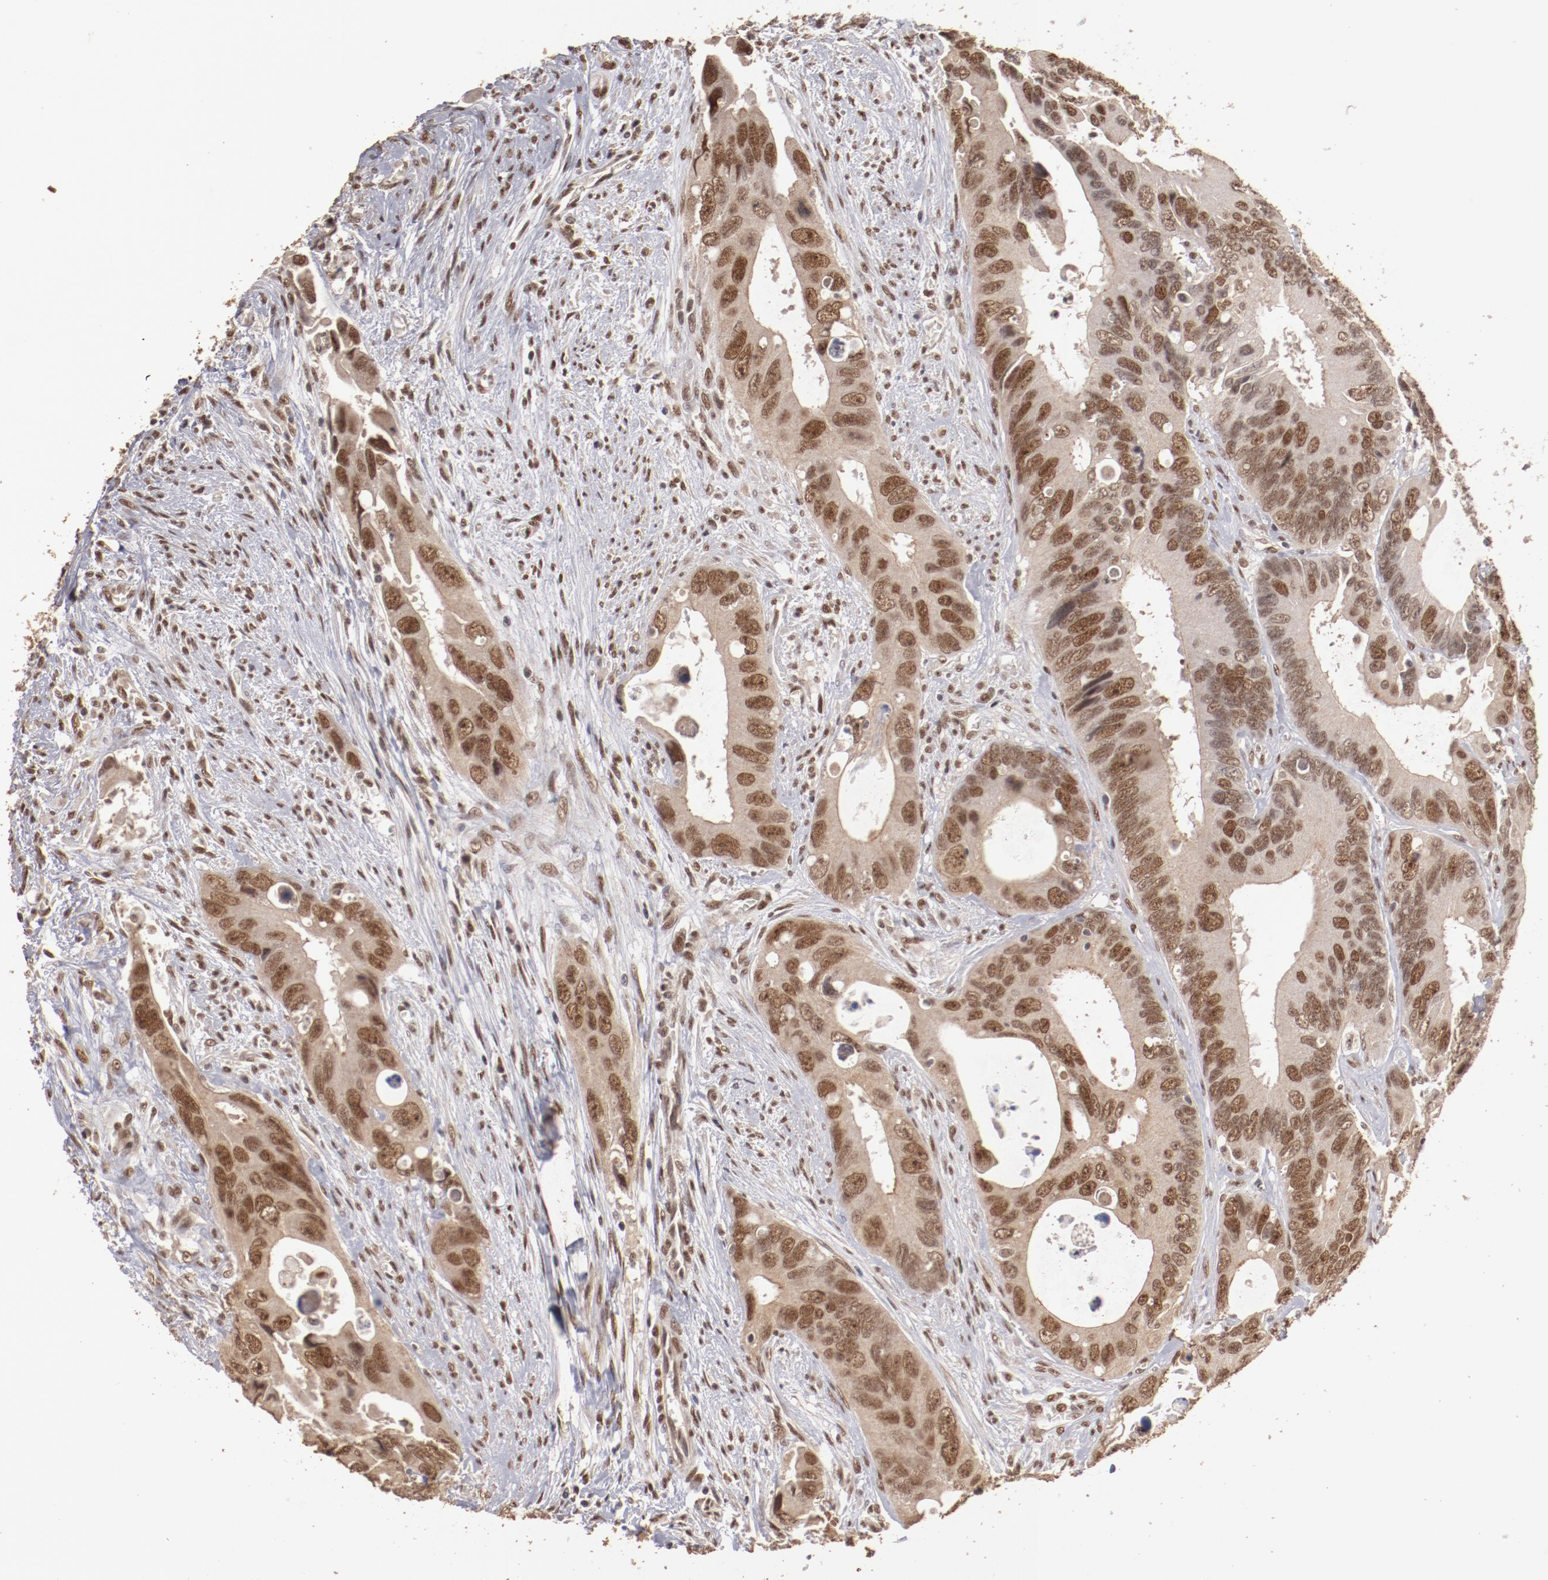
{"staining": {"intensity": "moderate", "quantity": ">75%", "location": "cytoplasmic/membranous,nuclear"}, "tissue": "colorectal cancer", "cell_type": "Tumor cells", "image_type": "cancer", "snomed": [{"axis": "morphology", "description": "Adenocarcinoma, NOS"}, {"axis": "topography", "description": "Rectum"}], "caption": "Immunohistochemical staining of colorectal cancer (adenocarcinoma) displays moderate cytoplasmic/membranous and nuclear protein positivity in about >75% of tumor cells.", "gene": "CLOCK", "patient": {"sex": "male", "age": 70}}